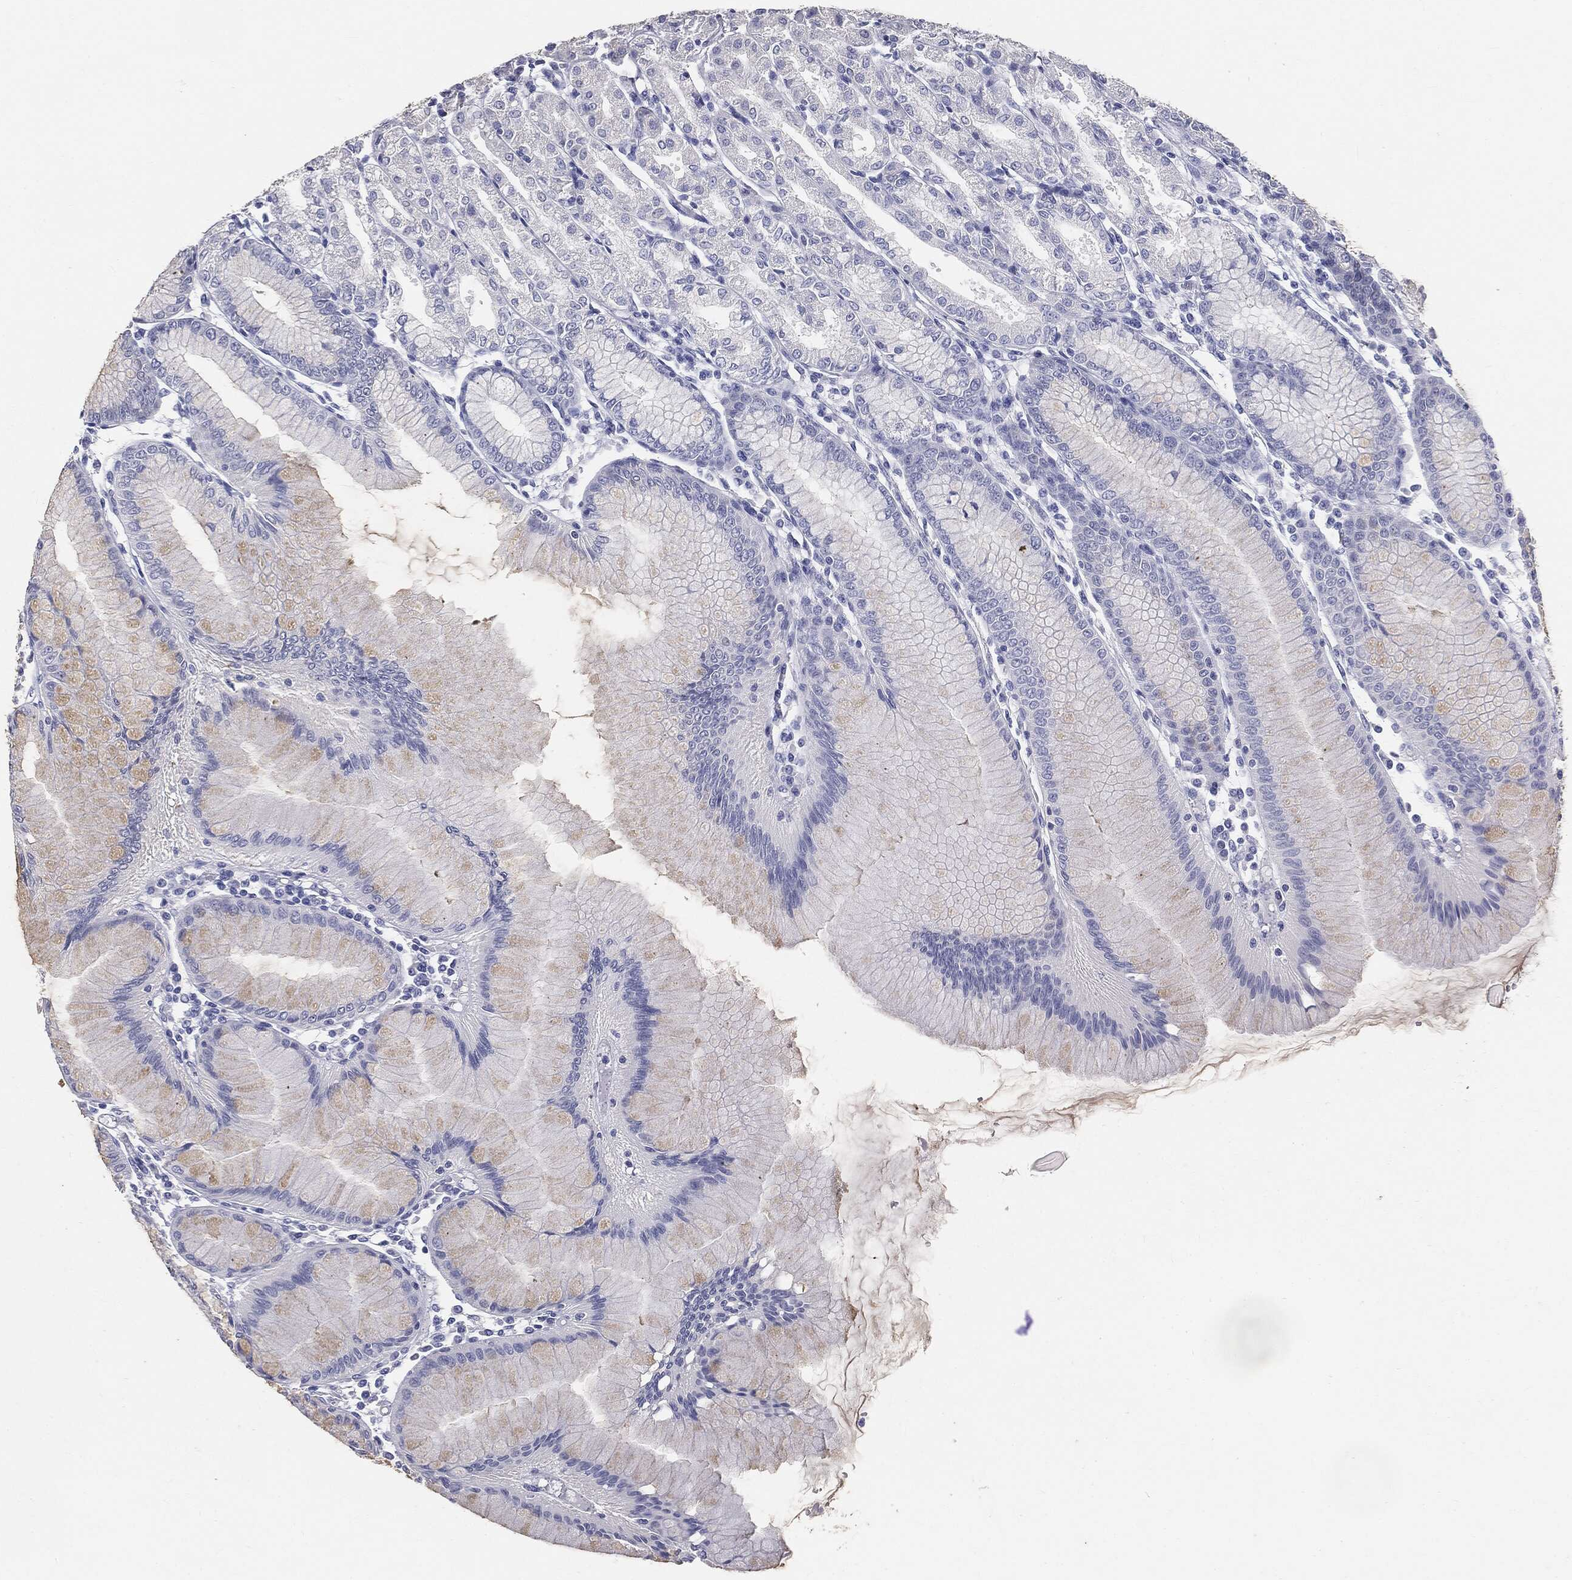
{"staining": {"intensity": "weak", "quantity": "<25%", "location": "cytoplasmic/membranous"}, "tissue": "stomach", "cell_type": "Glandular cells", "image_type": "normal", "snomed": [{"axis": "morphology", "description": "Normal tissue, NOS"}, {"axis": "topography", "description": "Stomach"}], "caption": "A micrograph of stomach stained for a protein demonstrates no brown staining in glandular cells. (Brightfield microscopy of DAB (3,3'-diaminobenzidine) immunohistochemistry at high magnification).", "gene": "CUZD1", "patient": {"sex": "female", "age": 57}}